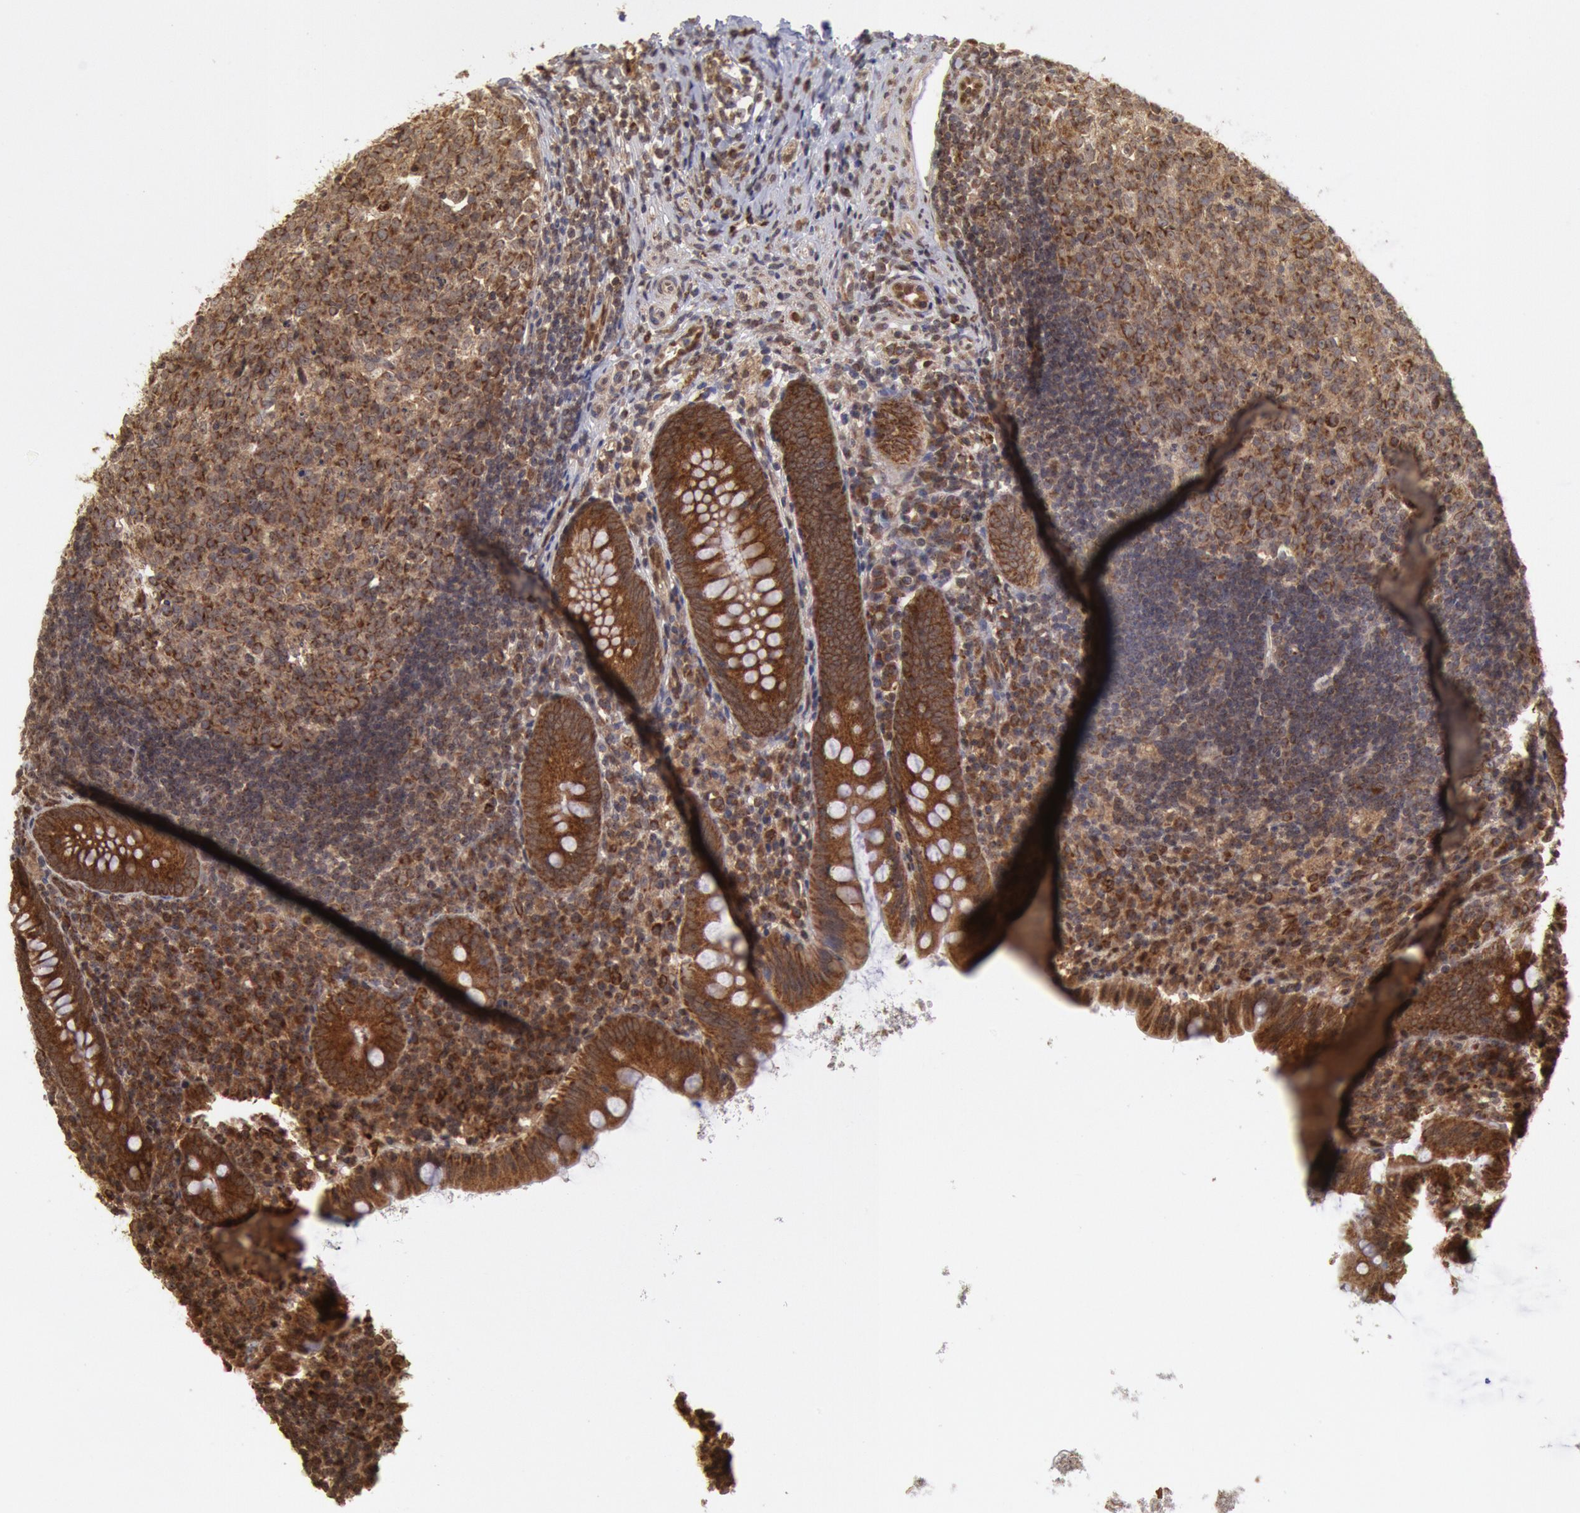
{"staining": {"intensity": "moderate", "quantity": ">75%", "location": "cytoplasmic/membranous"}, "tissue": "appendix", "cell_type": "Glandular cells", "image_type": "normal", "snomed": [{"axis": "morphology", "description": "Normal tissue, NOS"}, {"axis": "topography", "description": "Appendix"}], "caption": "Immunohistochemical staining of unremarkable appendix shows medium levels of moderate cytoplasmic/membranous expression in approximately >75% of glandular cells.", "gene": "STX17", "patient": {"sex": "female", "age": 9}}